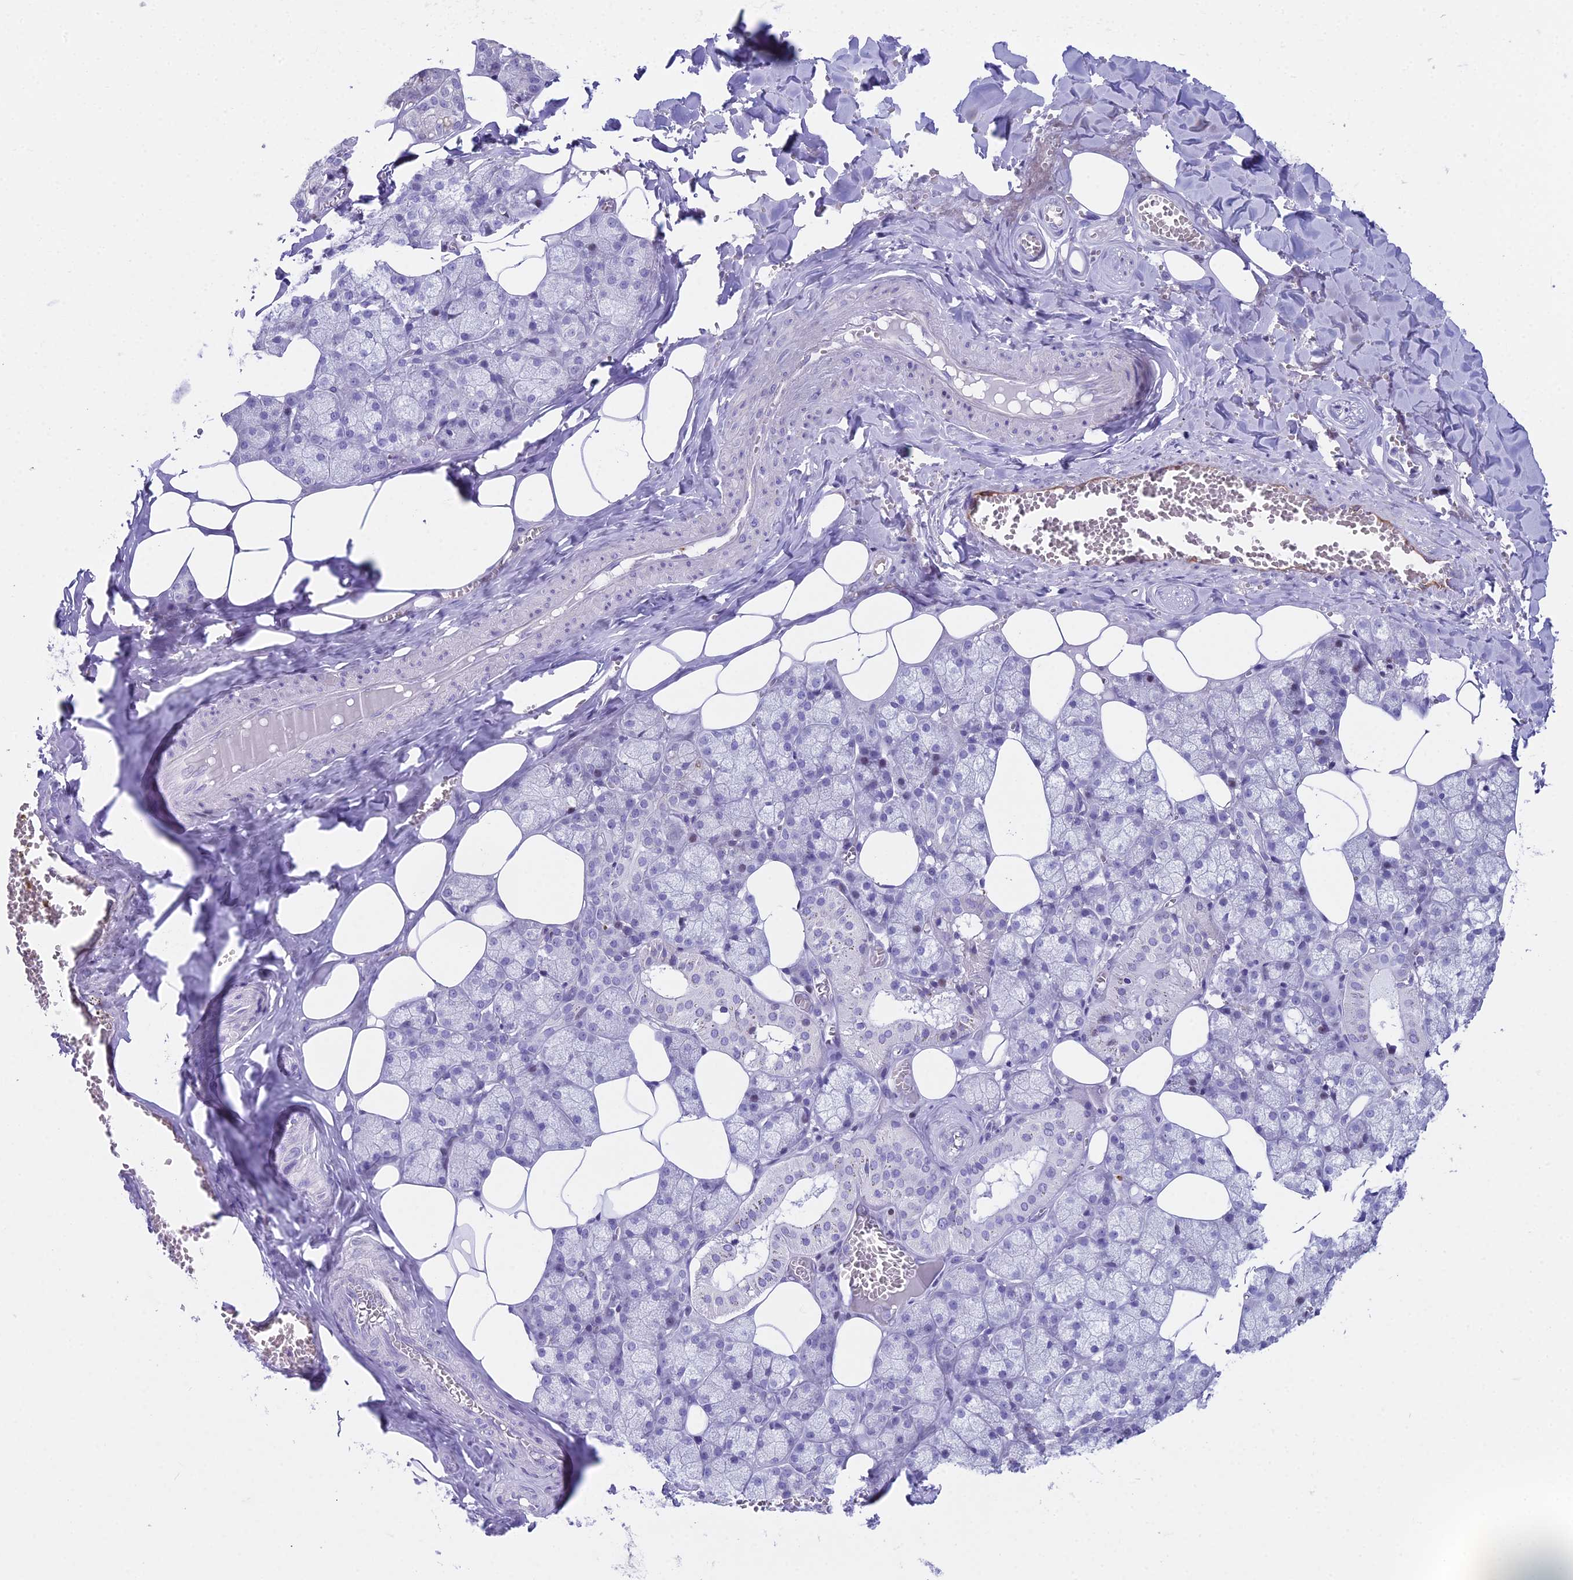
{"staining": {"intensity": "moderate", "quantity": "<25%", "location": "nuclear"}, "tissue": "salivary gland", "cell_type": "Glandular cells", "image_type": "normal", "snomed": [{"axis": "morphology", "description": "Normal tissue, NOS"}, {"axis": "topography", "description": "Salivary gland"}], "caption": "IHC (DAB) staining of benign human salivary gland reveals moderate nuclear protein expression in approximately <25% of glandular cells.", "gene": "CC2D2A", "patient": {"sex": "male", "age": 62}}